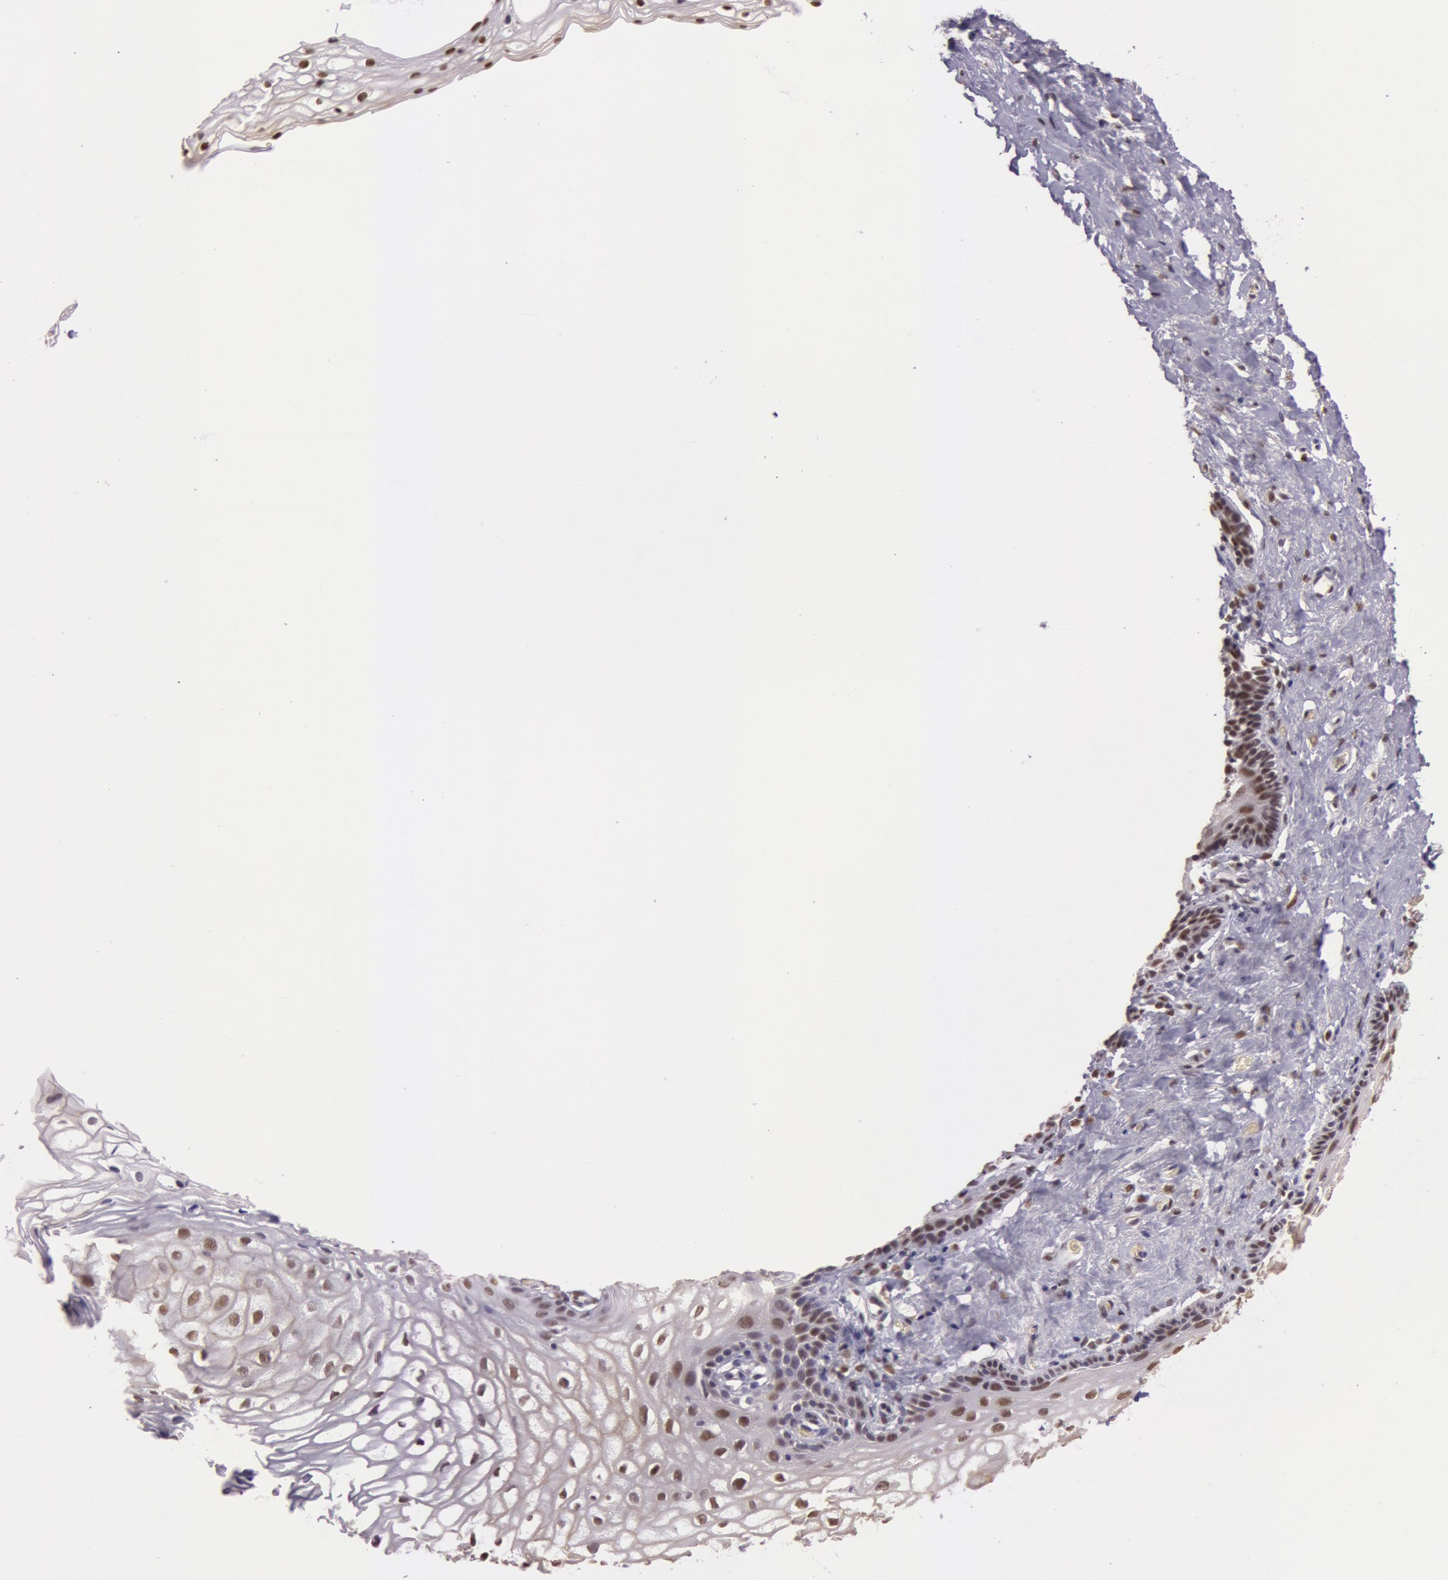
{"staining": {"intensity": "weak", "quantity": "25%-75%", "location": "nuclear"}, "tissue": "vagina", "cell_type": "Squamous epithelial cells", "image_type": "normal", "snomed": [{"axis": "morphology", "description": "Normal tissue, NOS"}, {"axis": "topography", "description": "Vagina"}], "caption": "Vagina stained with a brown dye exhibits weak nuclear positive expression in about 25%-75% of squamous epithelial cells.", "gene": "NBN", "patient": {"sex": "female", "age": 61}}